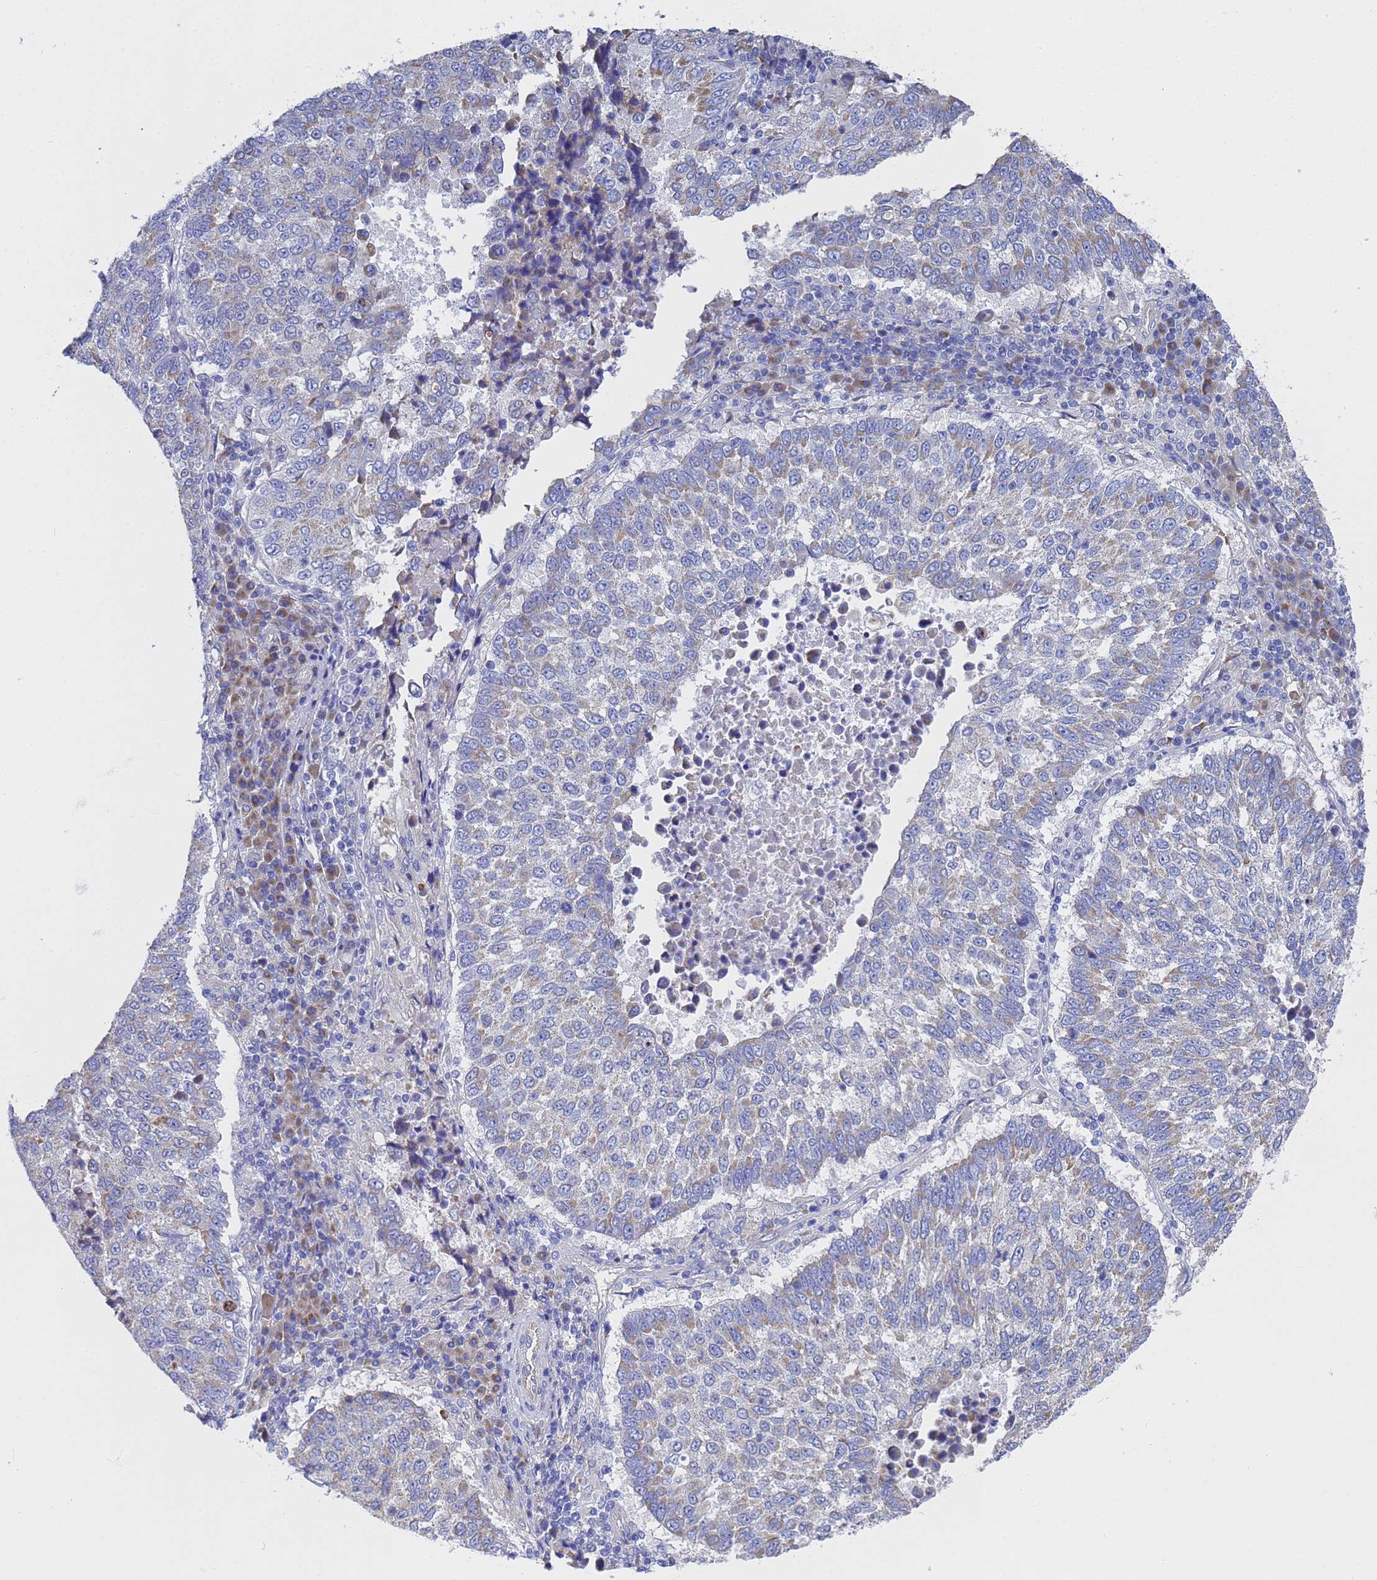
{"staining": {"intensity": "moderate", "quantity": "25%-75%", "location": "cytoplasmic/membranous"}, "tissue": "lung cancer", "cell_type": "Tumor cells", "image_type": "cancer", "snomed": [{"axis": "morphology", "description": "Squamous cell carcinoma, NOS"}, {"axis": "topography", "description": "Lung"}], "caption": "A histopathology image of lung cancer stained for a protein displays moderate cytoplasmic/membranous brown staining in tumor cells.", "gene": "TM4SF4", "patient": {"sex": "male", "age": 73}}